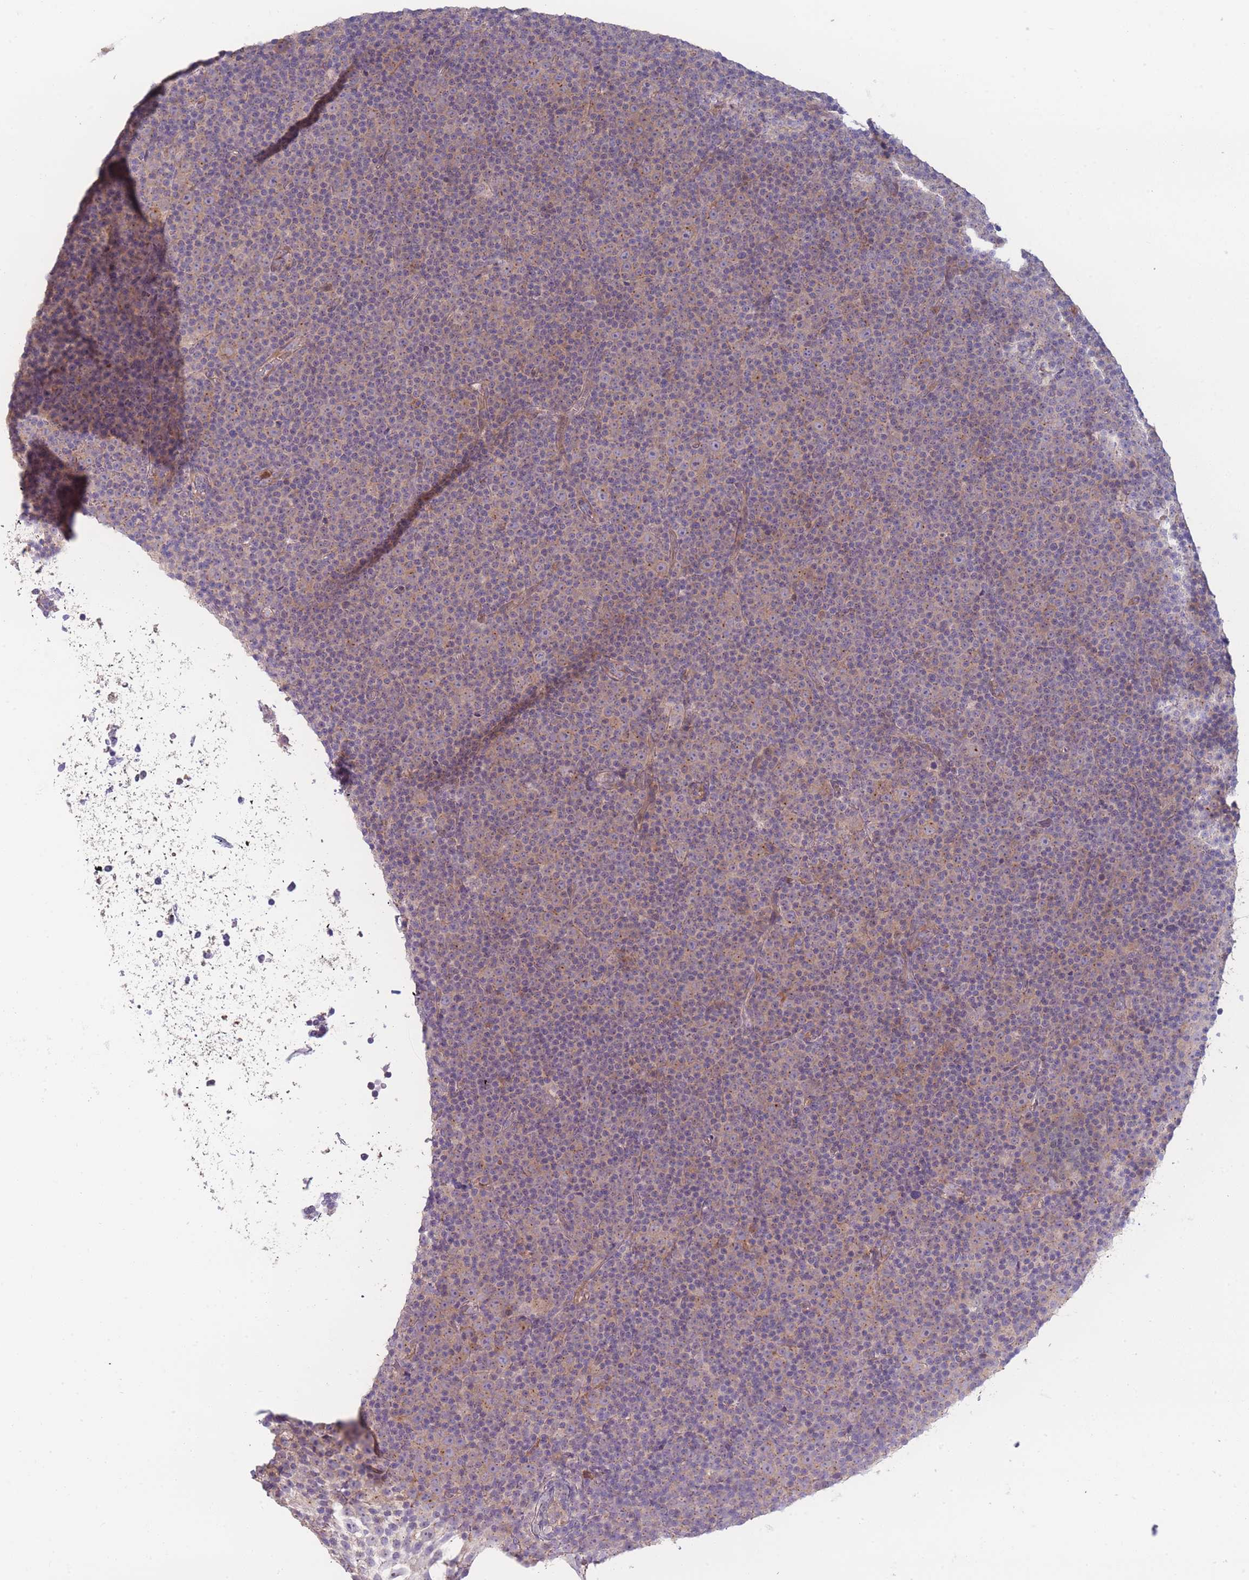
{"staining": {"intensity": "negative", "quantity": "none", "location": "none"}, "tissue": "lymphoma", "cell_type": "Tumor cells", "image_type": "cancer", "snomed": [{"axis": "morphology", "description": "Malignant lymphoma, non-Hodgkin's type, Low grade"}, {"axis": "topography", "description": "Lymph node"}], "caption": "Tumor cells are negative for brown protein staining in malignant lymphoma, non-Hodgkin's type (low-grade).", "gene": "STEAP3", "patient": {"sex": "female", "age": 67}}